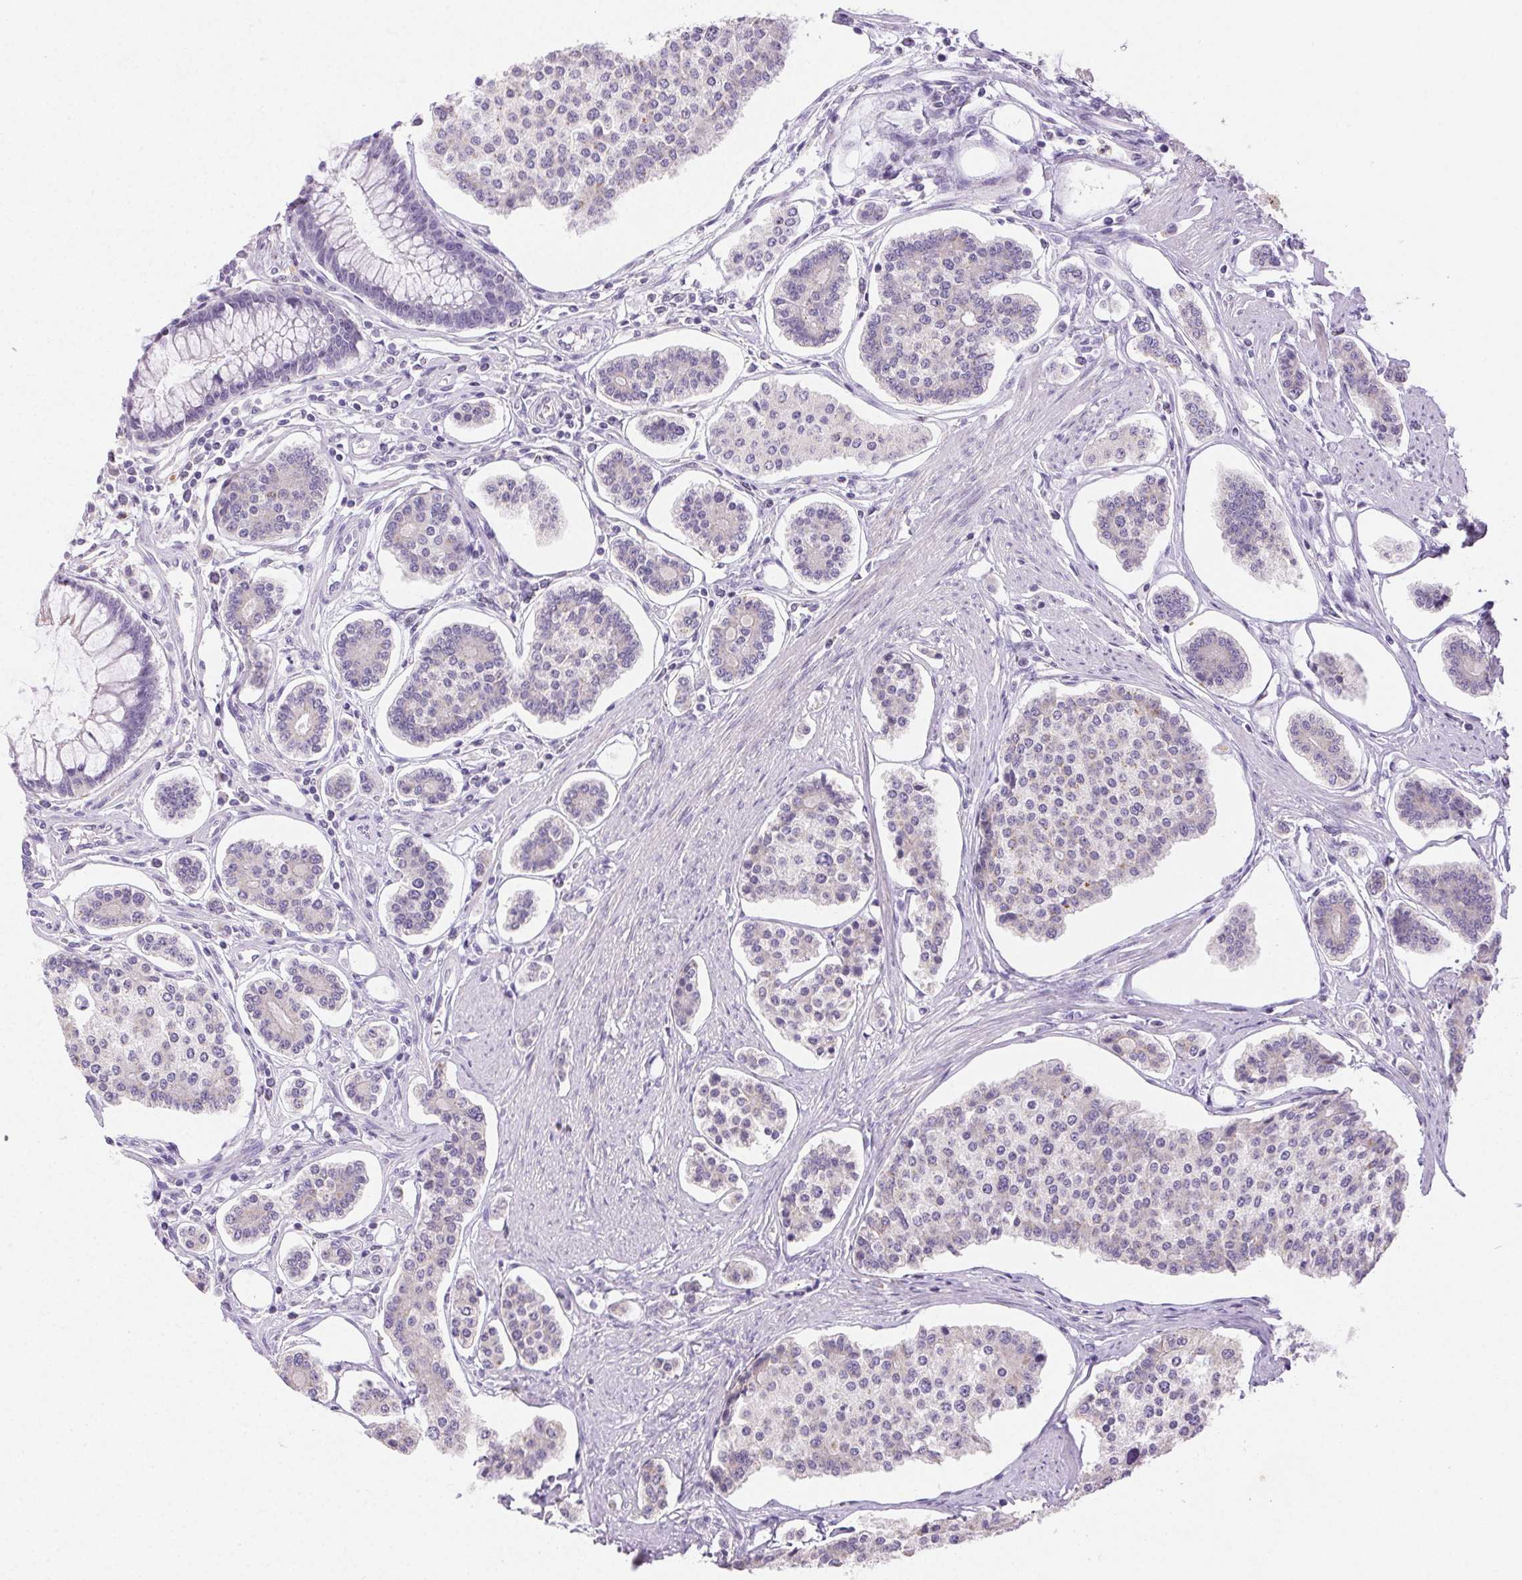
{"staining": {"intensity": "negative", "quantity": "none", "location": "none"}, "tissue": "carcinoid", "cell_type": "Tumor cells", "image_type": "cancer", "snomed": [{"axis": "morphology", "description": "Carcinoid, malignant, NOS"}, {"axis": "topography", "description": "Small intestine"}], "caption": "The photomicrograph reveals no staining of tumor cells in carcinoid (malignant).", "gene": "EMX2", "patient": {"sex": "female", "age": 65}}